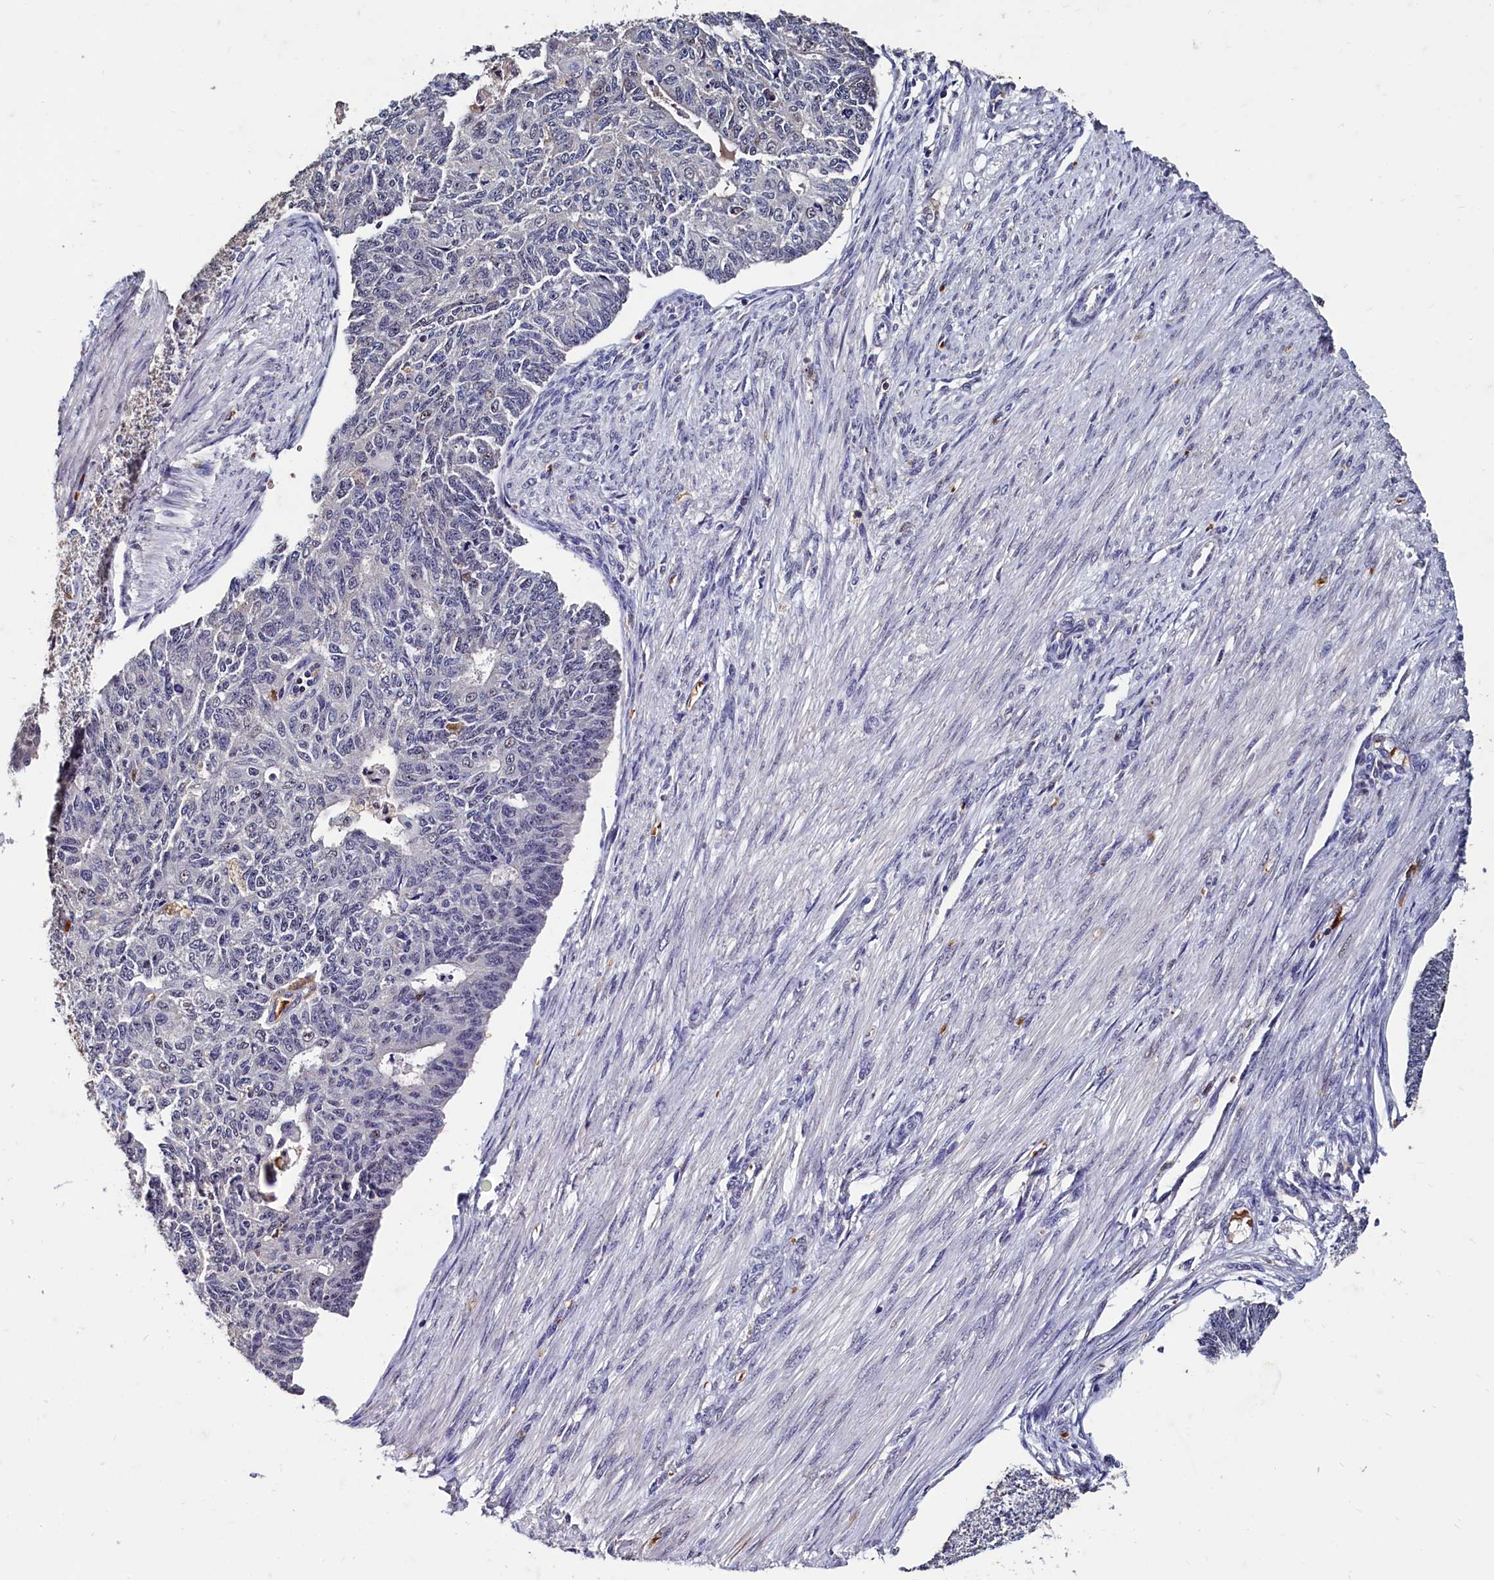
{"staining": {"intensity": "negative", "quantity": "none", "location": "none"}, "tissue": "endometrial cancer", "cell_type": "Tumor cells", "image_type": "cancer", "snomed": [{"axis": "morphology", "description": "Adenocarcinoma, NOS"}, {"axis": "topography", "description": "Endometrium"}], "caption": "Tumor cells show no significant protein positivity in endometrial cancer.", "gene": "CSTPP1", "patient": {"sex": "female", "age": 32}}